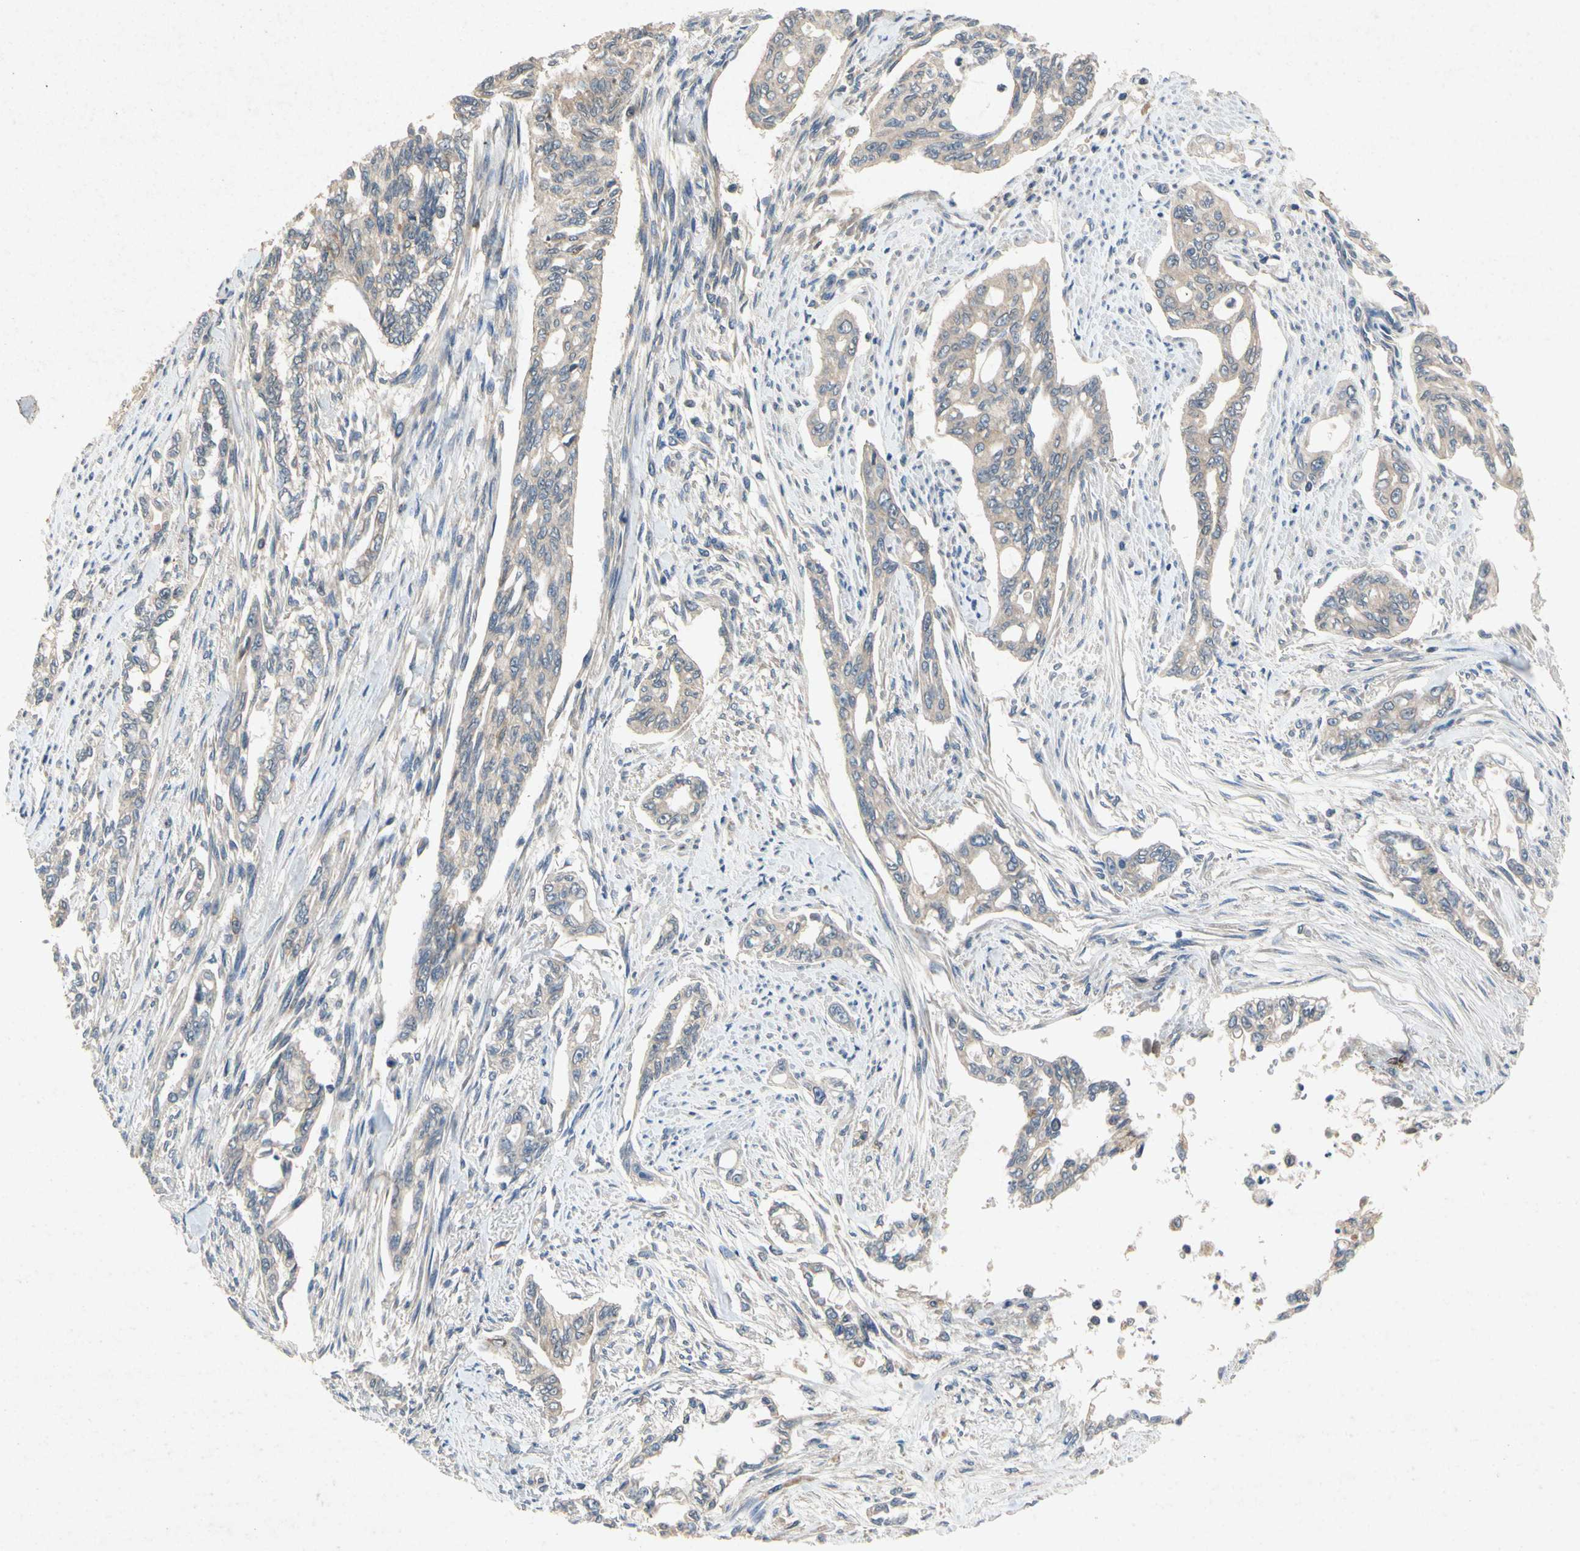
{"staining": {"intensity": "weak", "quantity": "25%-75%", "location": "cytoplasmic/membranous"}, "tissue": "pancreatic cancer", "cell_type": "Tumor cells", "image_type": "cancer", "snomed": [{"axis": "morphology", "description": "Normal tissue, NOS"}, {"axis": "topography", "description": "Pancreas"}], "caption": "A photomicrograph showing weak cytoplasmic/membranous expression in about 25%-75% of tumor cells in pancreatic cancer, as visualized by brown immunohistochemical staining.", "gene": "RPS6KA1", "patient": {"sex": "male", "age": 42}}